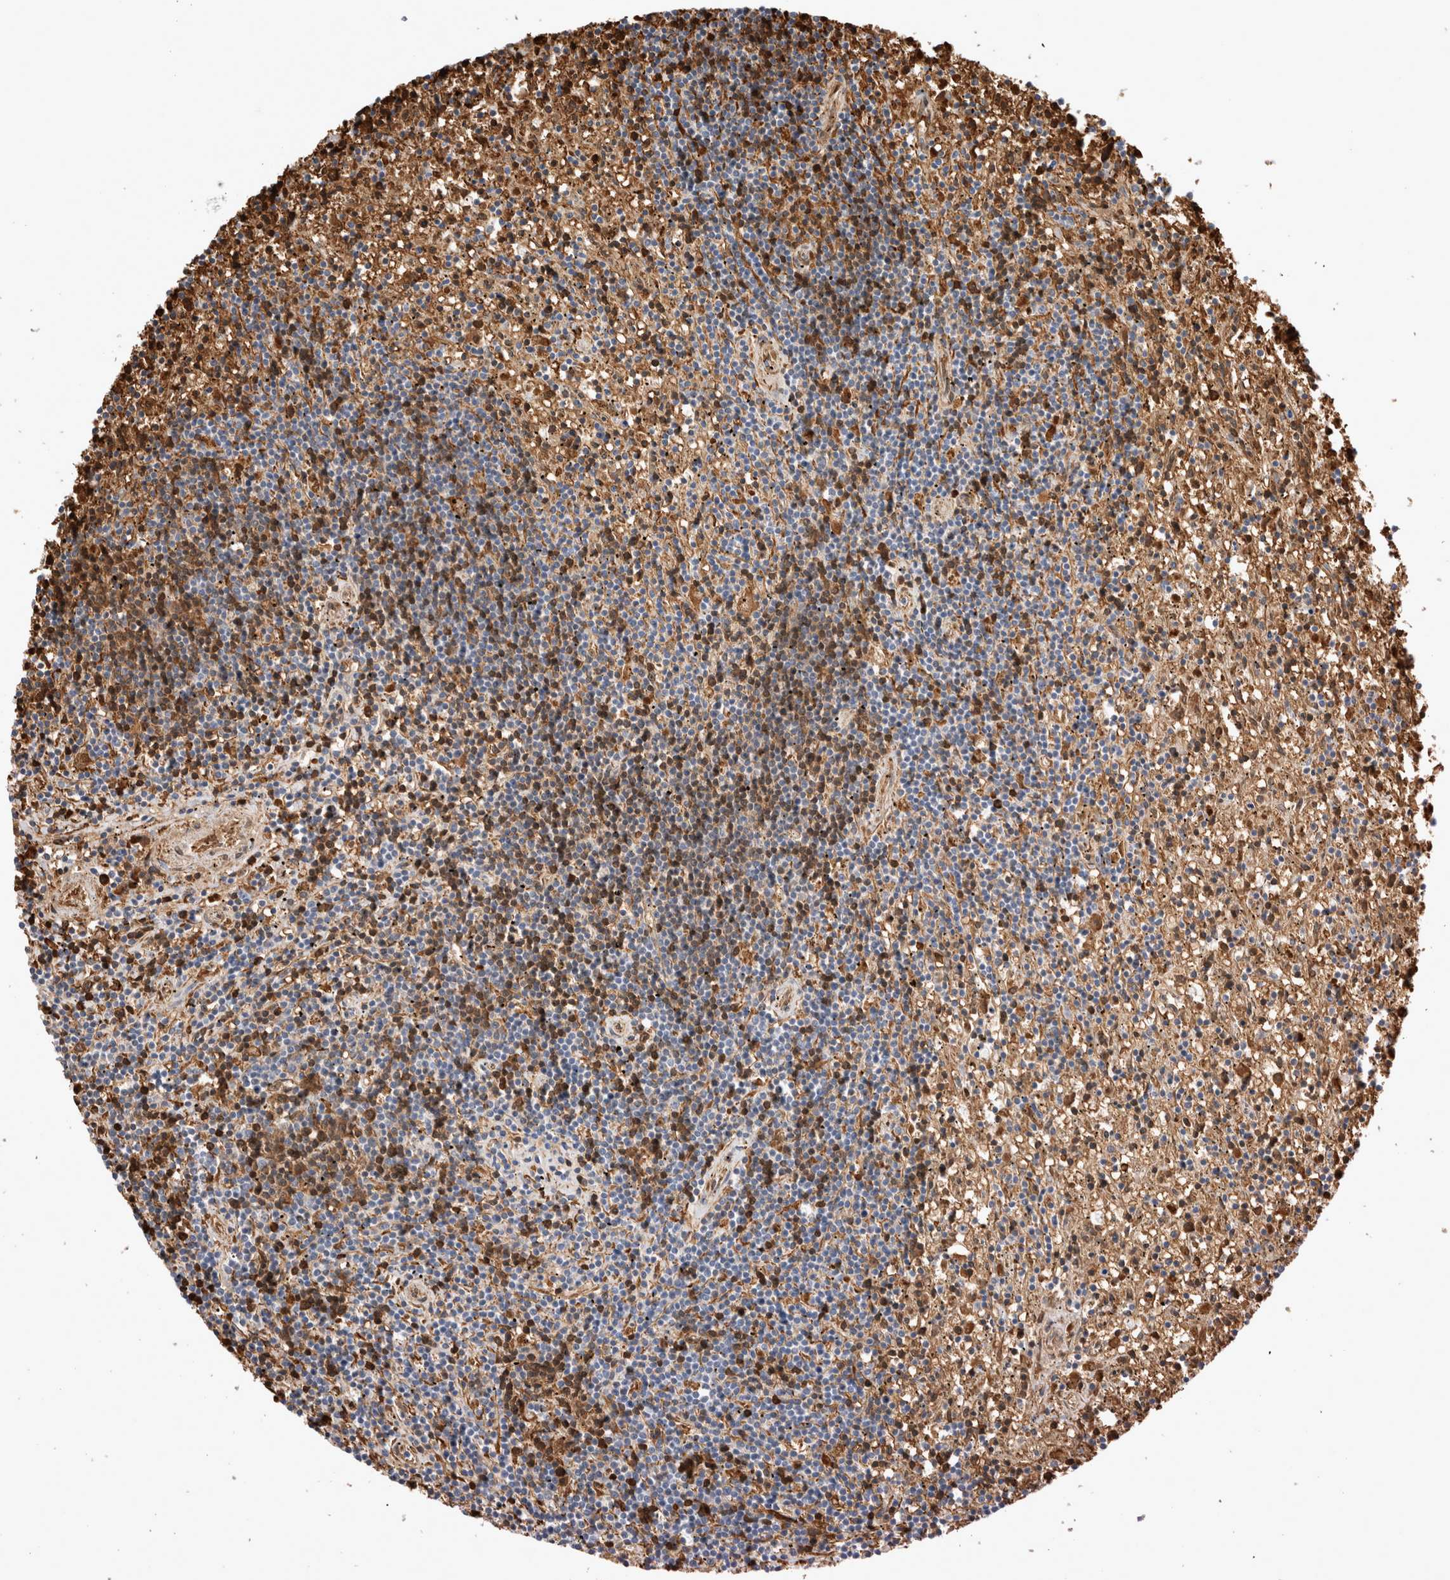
{"staining": {"intensity": "moderate", "quantity": "25%-75%", "location": "cytoplasmic/membranous"}, "tissue": "lymphoma", "cell_type": "Tumor cells", "image_type": "cancer", "snomed": [{"axis": "morphology", "description": "Malignant lymphoma, non-Hodgkin's type, Low grade"}, {"axis": "topography", "description": "Spleen"}], "caption": "The micrograph shows immunohistochemical staining of lymphoma. There is moderate cytoplasmic/membranous expression is identified in about 25%-75% of tumor cells. The staining is performed using DAB (3,3'-diaminobenzidine) brown chromogen to label protein expression. The nuclei are counter-stained blue using hematoxylin.", "gene": "CA1", "patient": {"sex": "male", "age": 76}}